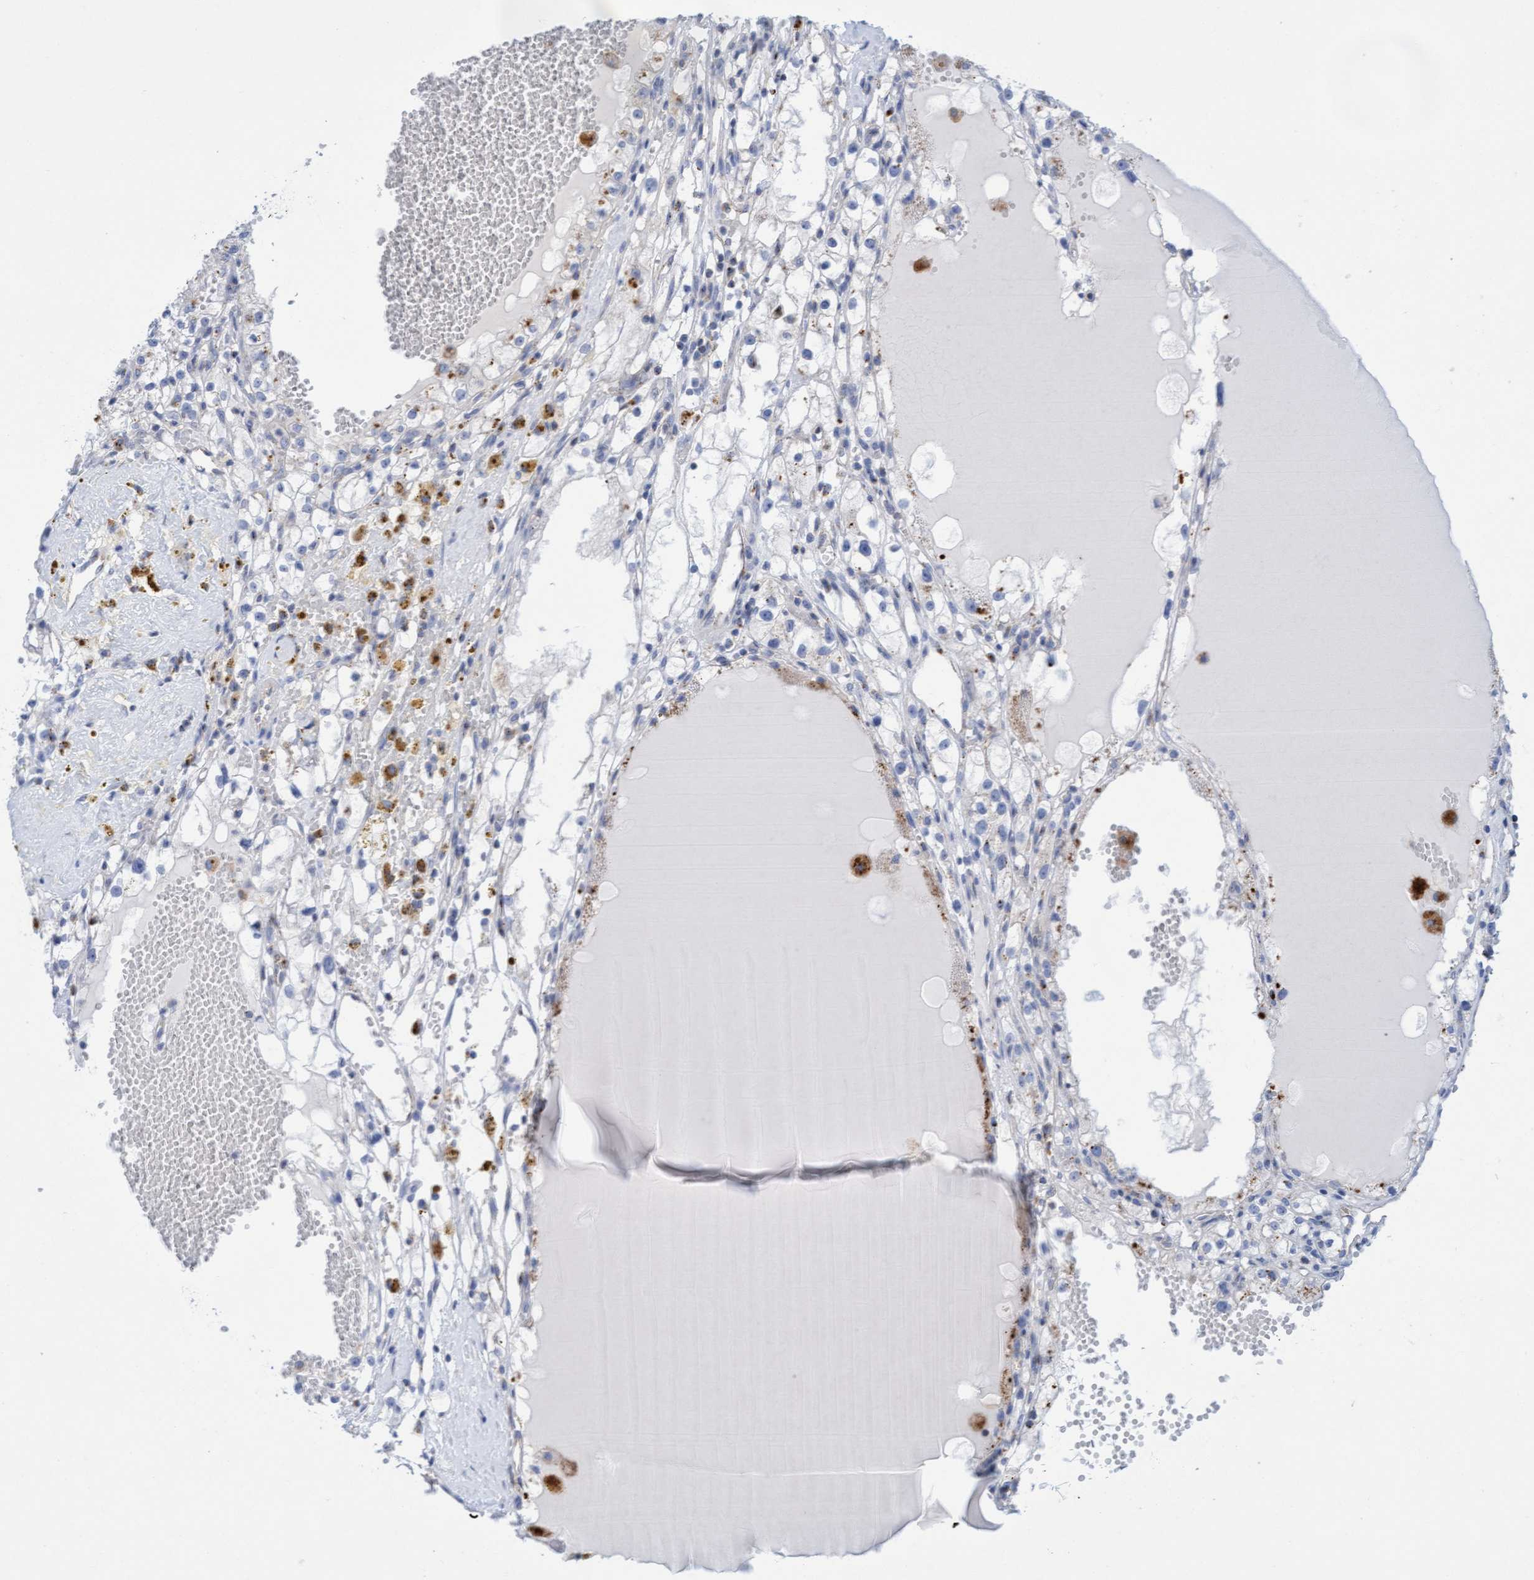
{"staining": {"intensity": "negative", "quantity": "none", "location": "none"}, "tissue": "renal cancer", "cell_type": "Tumor cells", "image_type": "cancer", "snomed": [{"axis": "morphology", "description": "Adenocarcinoma, NOS"}, {"axis": "topography", "description": "Kidney"}], "caption": "An IHC image of adenocarcinoma (renal) is shown. There is no staining in tumor cells of adenocarcinoma (renal).", "gene": "SGSH", "patient": {"sex": "male", "age": 56}}